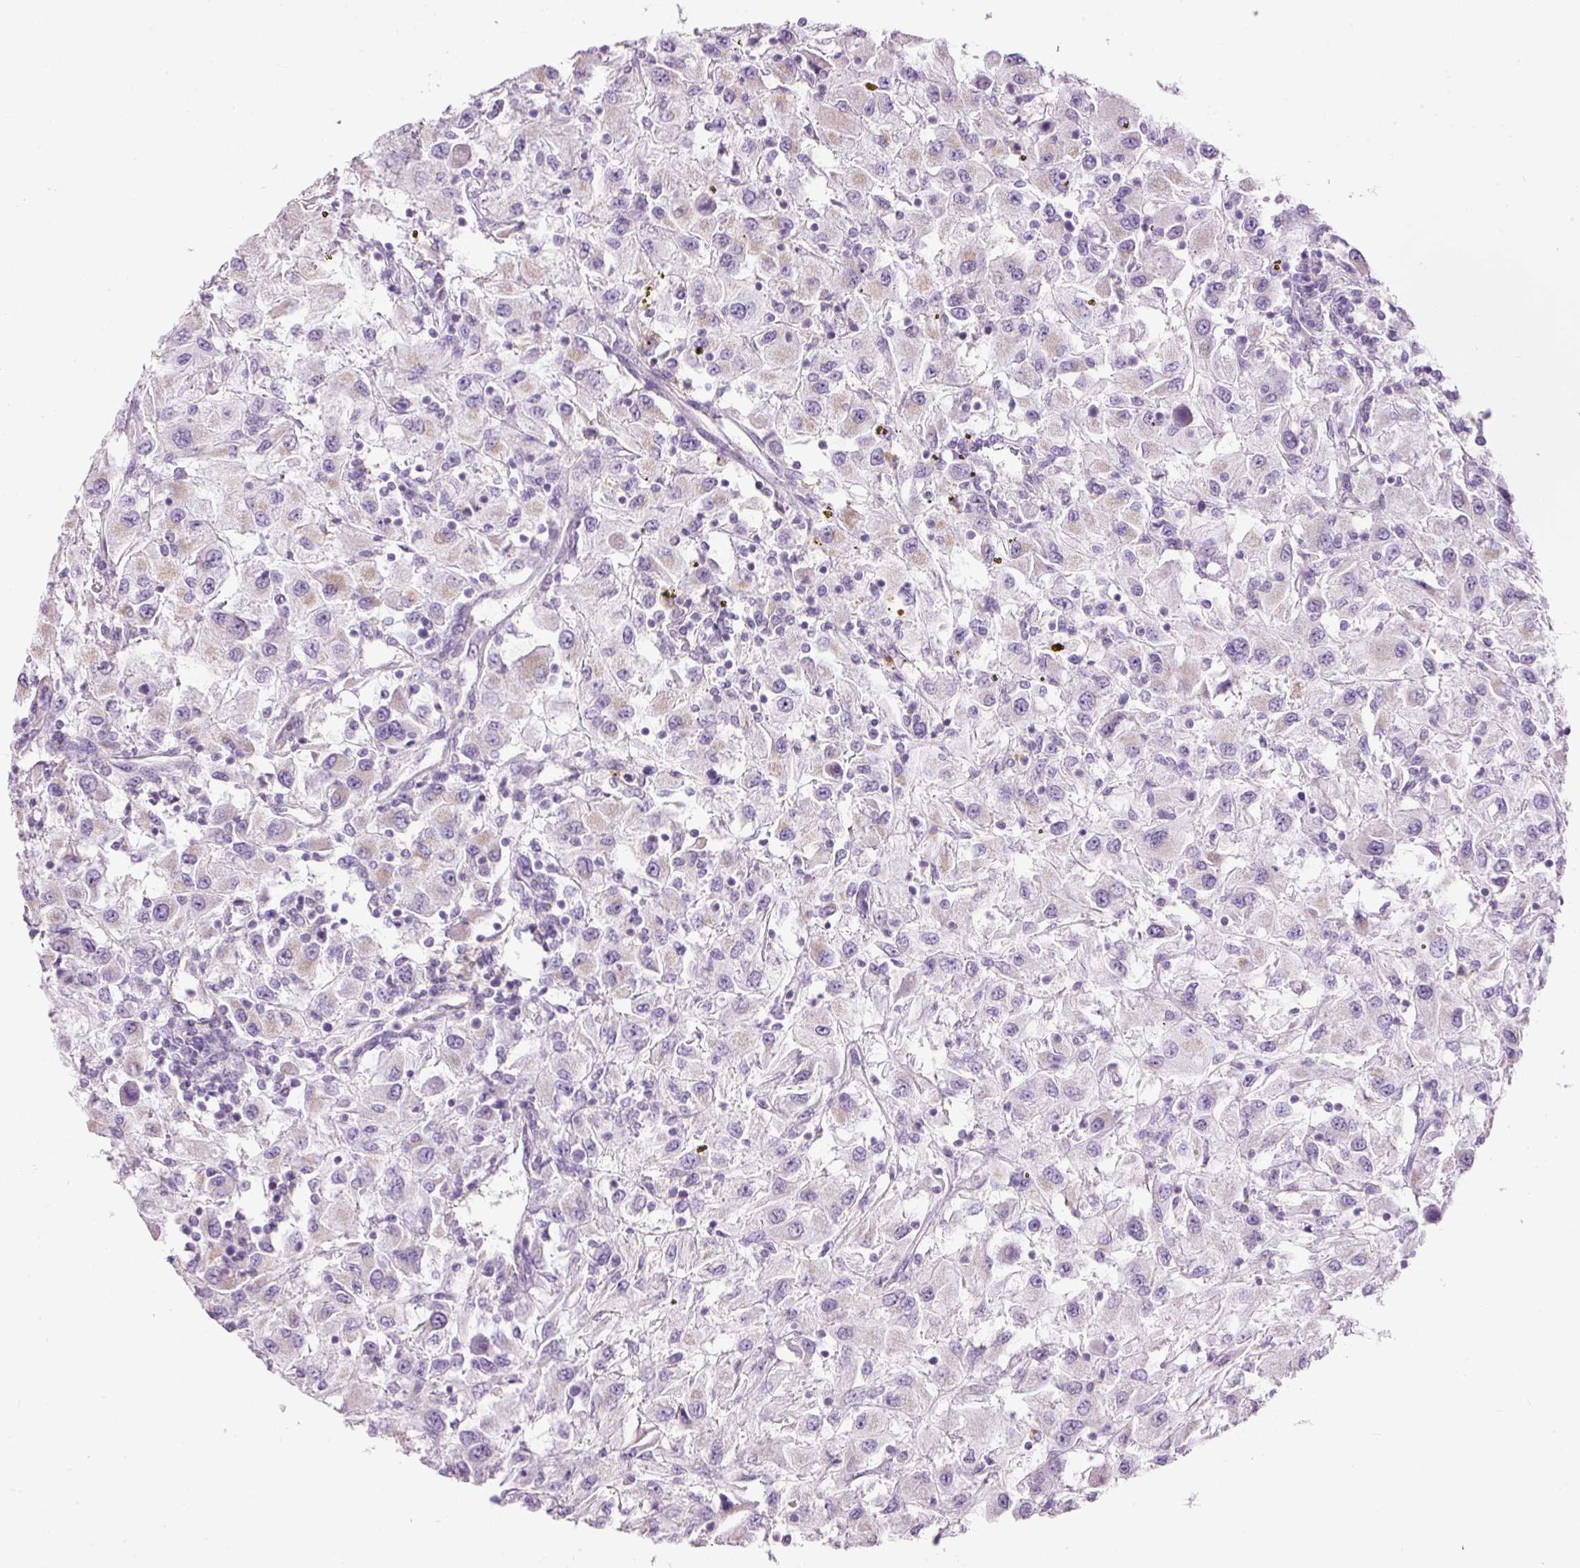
{"staining": {"intensity": "negative", "quantity": "none", "location": "none"}, "tissue": "renal cancer", "cell_type": "Tumor cells", "image_type": "cancer", "snomed": [{"axis": "morphology", "description": "Adenocarcinoma, NOS"}, {"axis": "topography", "description": "Kidney"}], "caption": "Renal cancer (adenocarcinoma) was stained to show a protein in brown. There is no significant positivity in tumor cells.", "gene": "CARD16", "patient": {"sex": "female", "age": 67}}